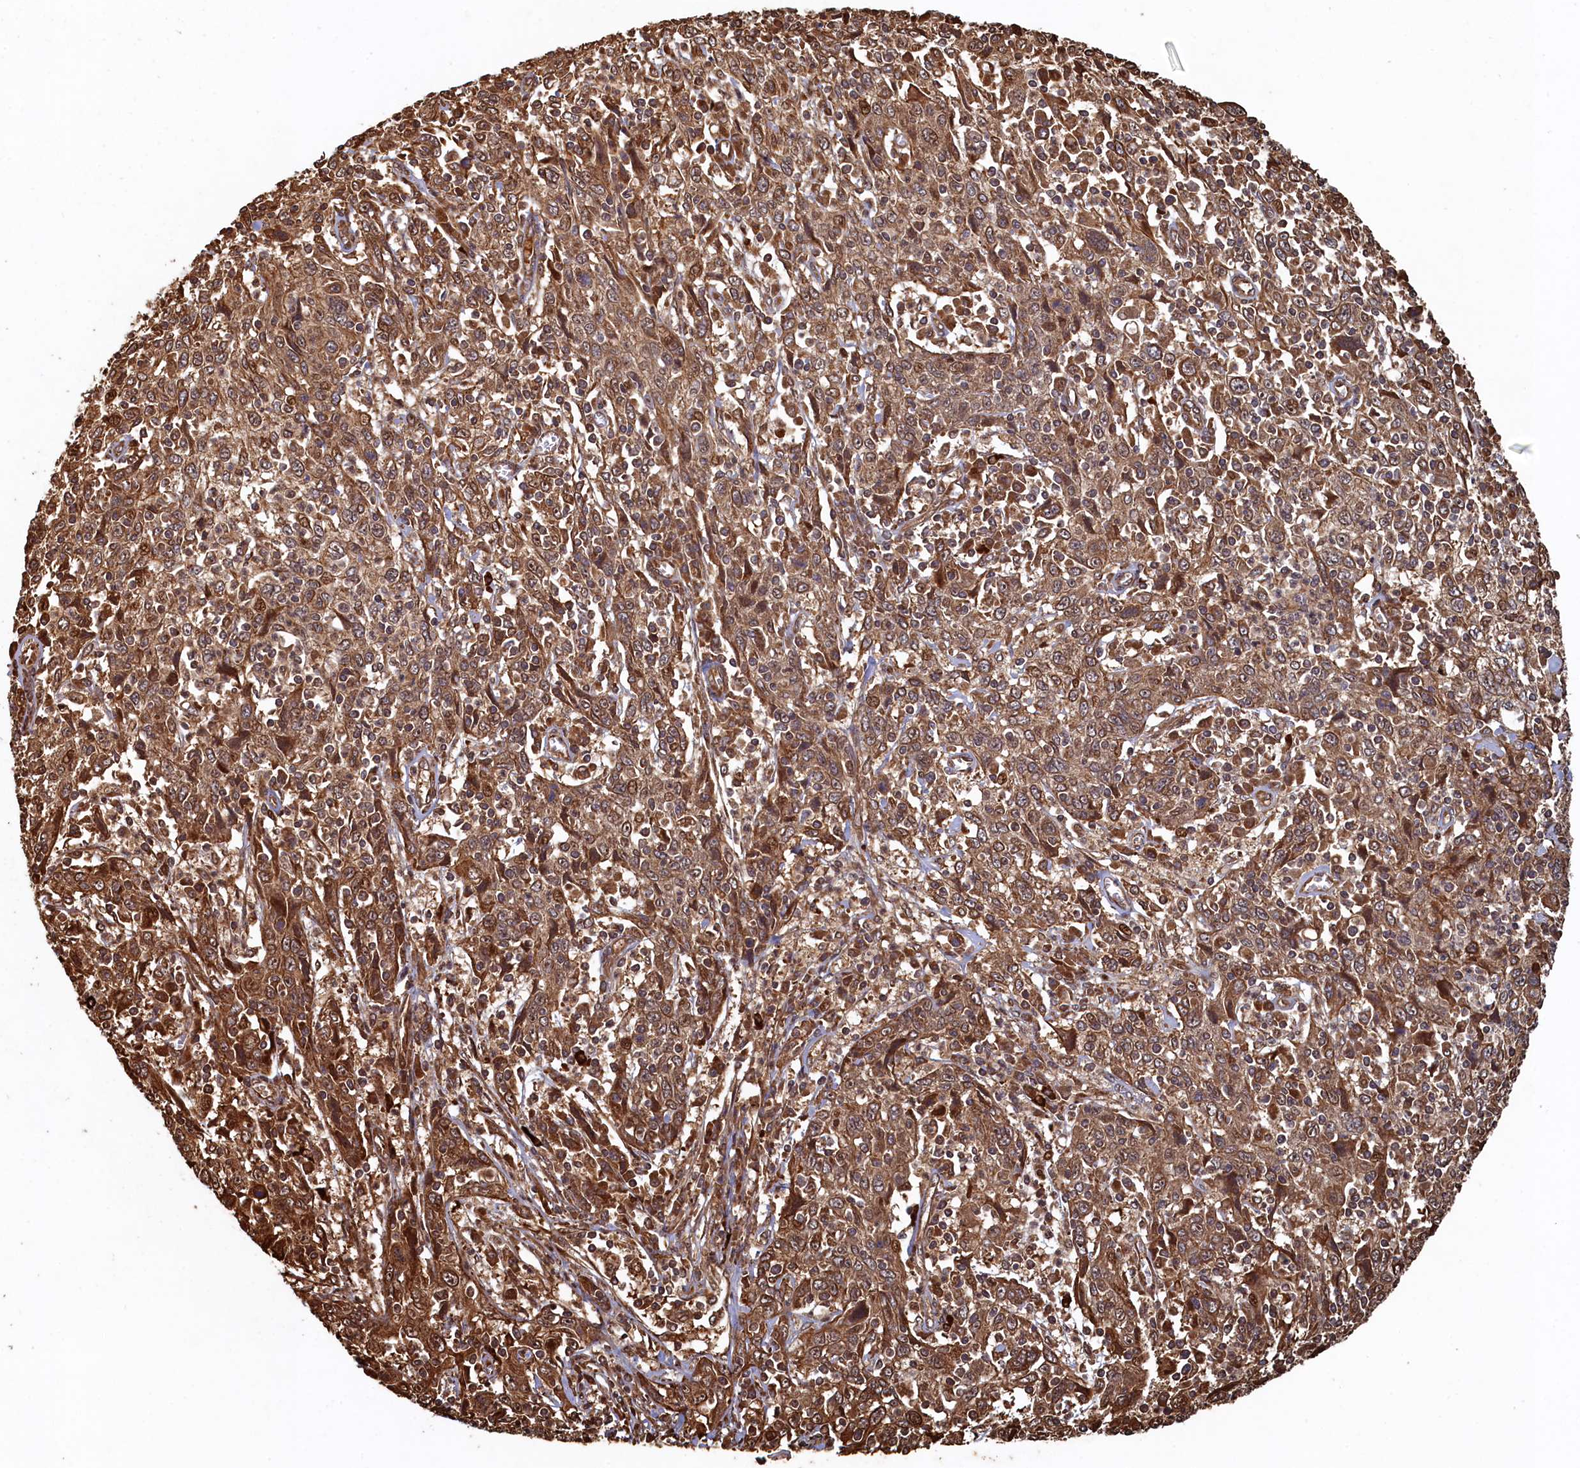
{"staining": {"intensity": "moderate", "quantity": ">75%", "location": "cytoplasmic/membranous"}, "tissue": "cervical cancer", "cell_type": "Tumor cells", "image_type": "cancer", "snomed": [{"axis": "morphology", "description": "Squamous cell carcinoma, NOS"}, {"axis": "topography", "description": "Cervix"}], "caption": "Immunohistochemical staining of human cervical squamous cell carcinoma exhibits medium levels of moderate cytoplasmic/membranous expression in approximately >75% of tumor cells.", "gene": "PIGN", "patient": {"sex": "female", "age": 46}}